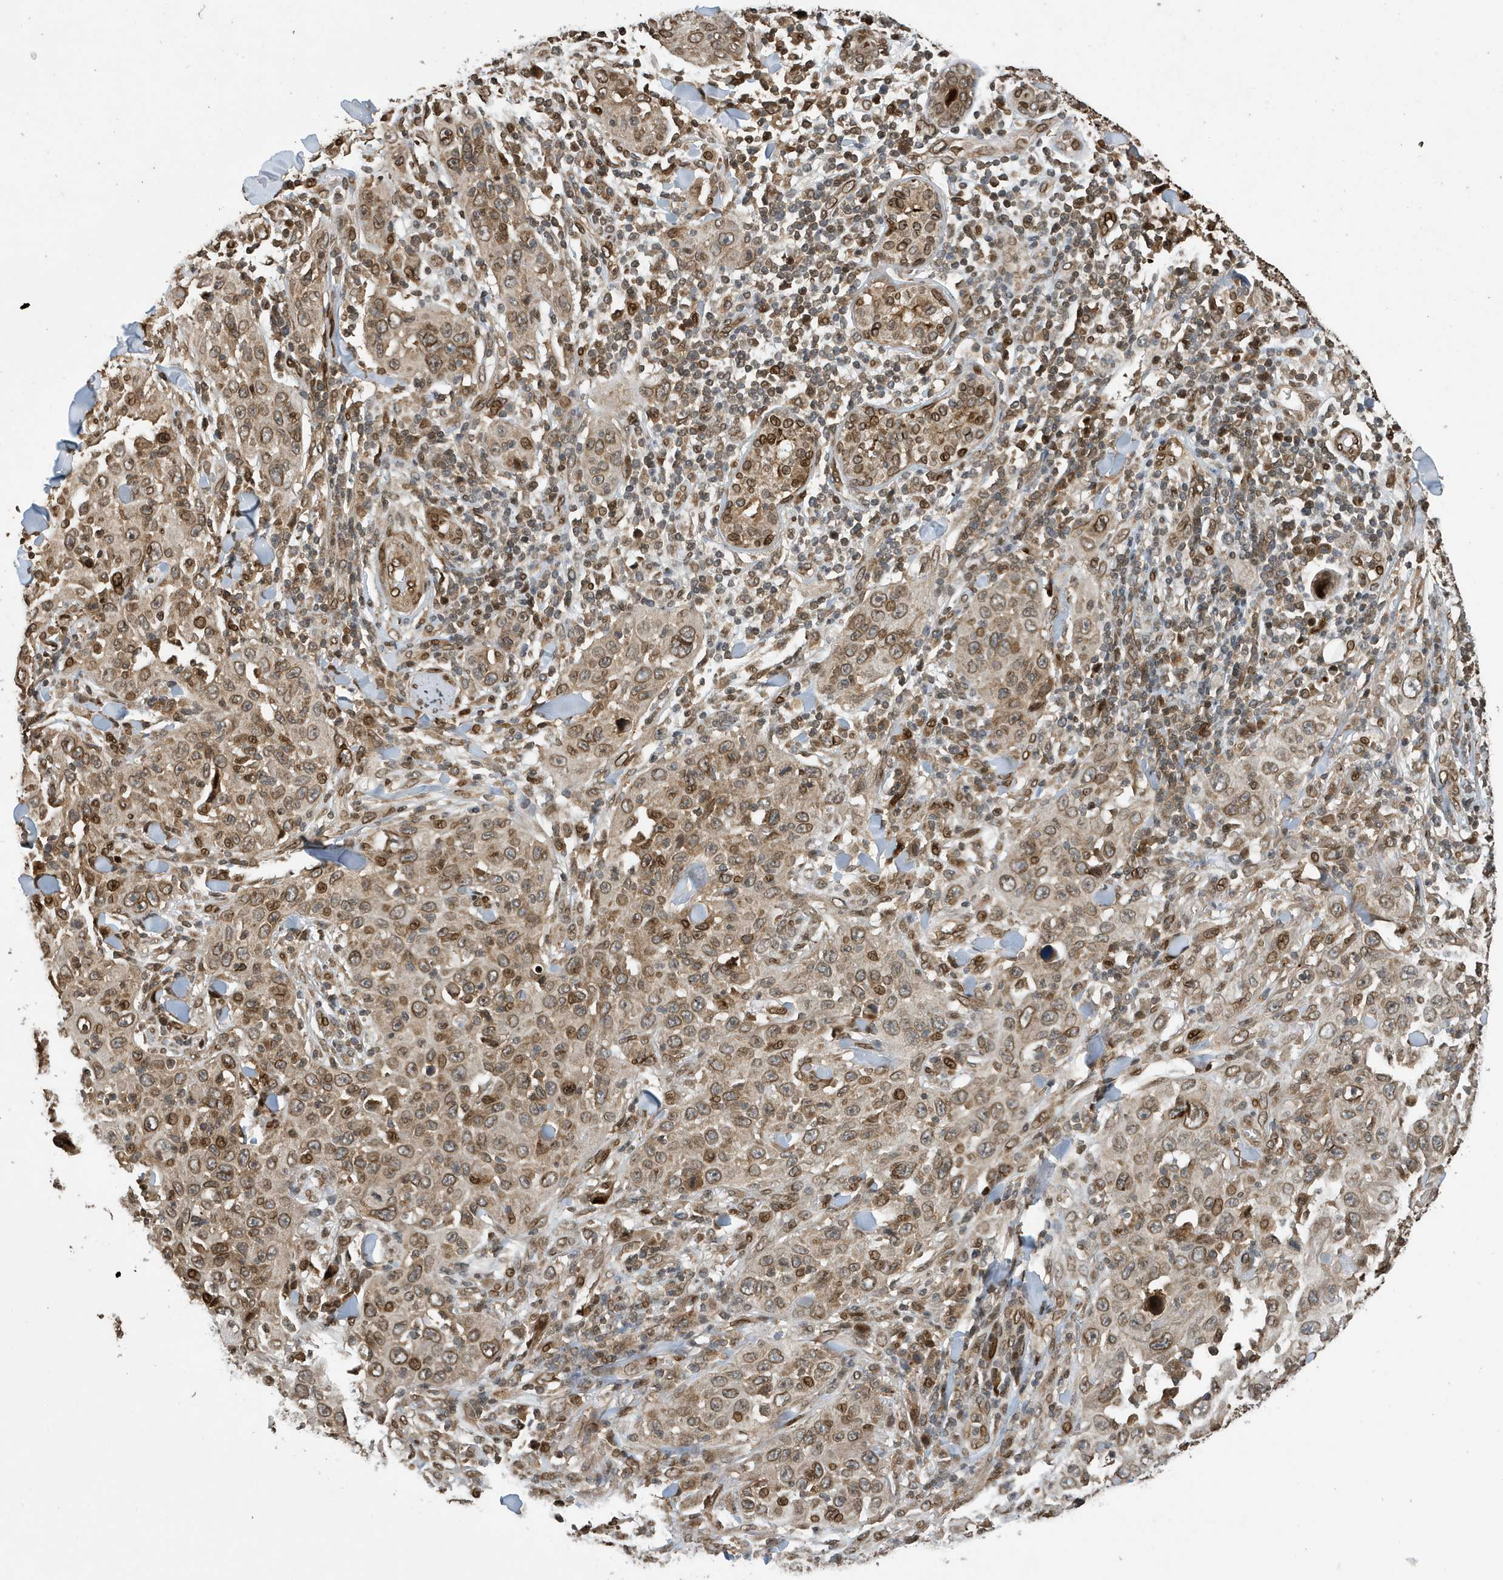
{"staining": {"intensity": "moderate", "quantity": ">75%", "location": "cytoplasmic/membranous,nuclear"}, "tissue": "skin cancer", "cell_type": "Tumor cells", "image_type": "cancer", "snomed": [{"axis": "morphology", "description": "Squamous cell carcinoma, NOS"}, {"axis": "topography", "description": "Skin"}], "caption": "Immunohistochemical staining of human skin cancer shows medium levels of moderate cytoplasmic/membranous and nuclear expression in approximately >75% of tumor cells. (Brightfield microscopy of DAB IHC at high magnification).", "gene": "DUSP18", "patient": {"sex": "female", "age": 88}}